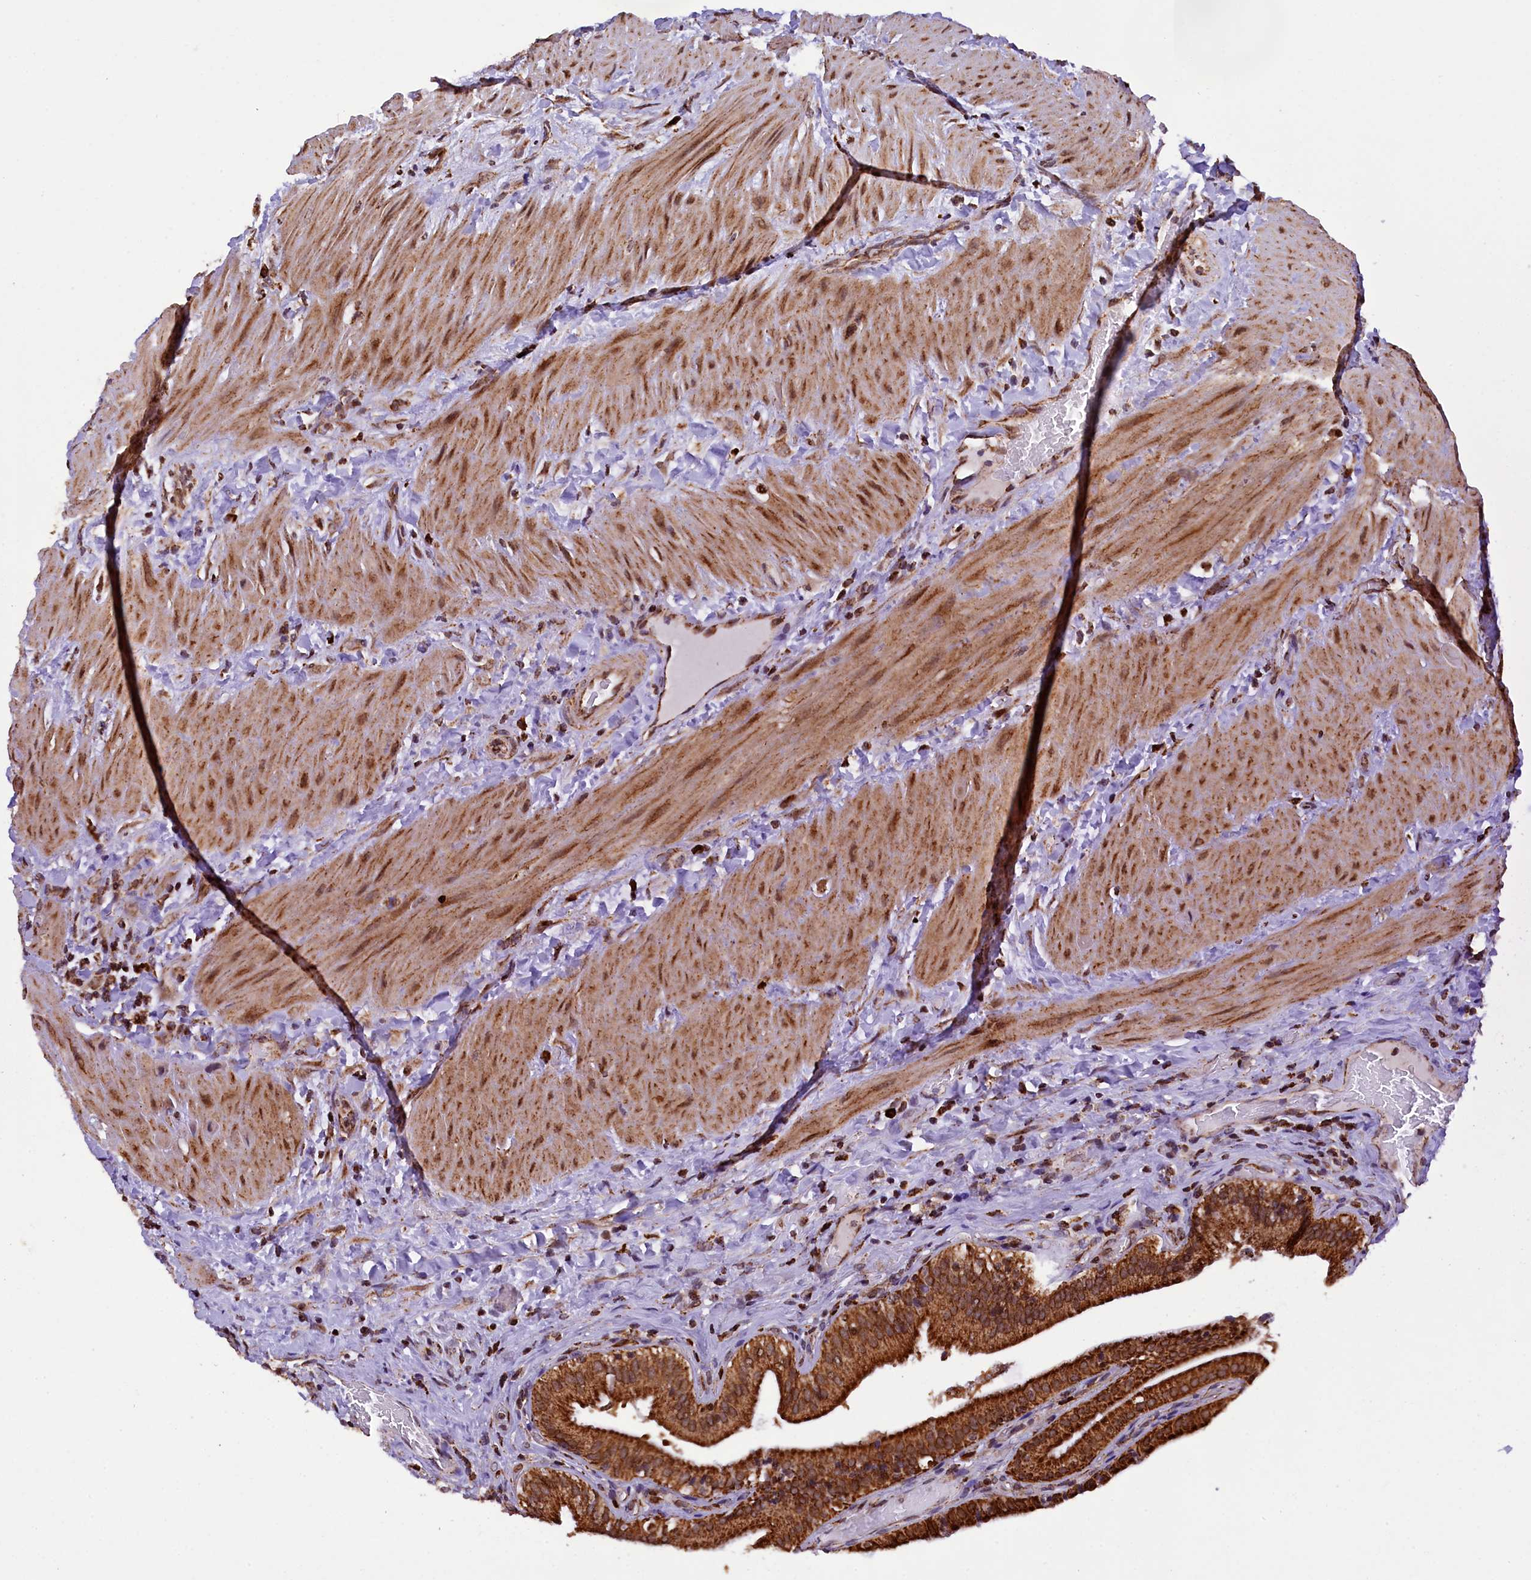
{"staining": {"intensity": "strong", "quantity": ">75%", "location": "cytoplasmic/membranous"}, "tissue": "gallbladder", "cell_type": "Glandular cells", "image_type": "normal", "snomed": [{"axis": "morphology", "description": "Normal tissue, NOS"}, {"axis": "topography", "description": "Gallbladder"}], "caption": "Brown immunohistochemical staining in normal human gallbladder exhibits strong cytoplasmic/membranous expression in about >75% of glandular cells. Ihc stains the protein of interest in brown and the nuclei are stained blue.", "gene": "KLC2", "patient": {"sex": "male", "age": 24}}